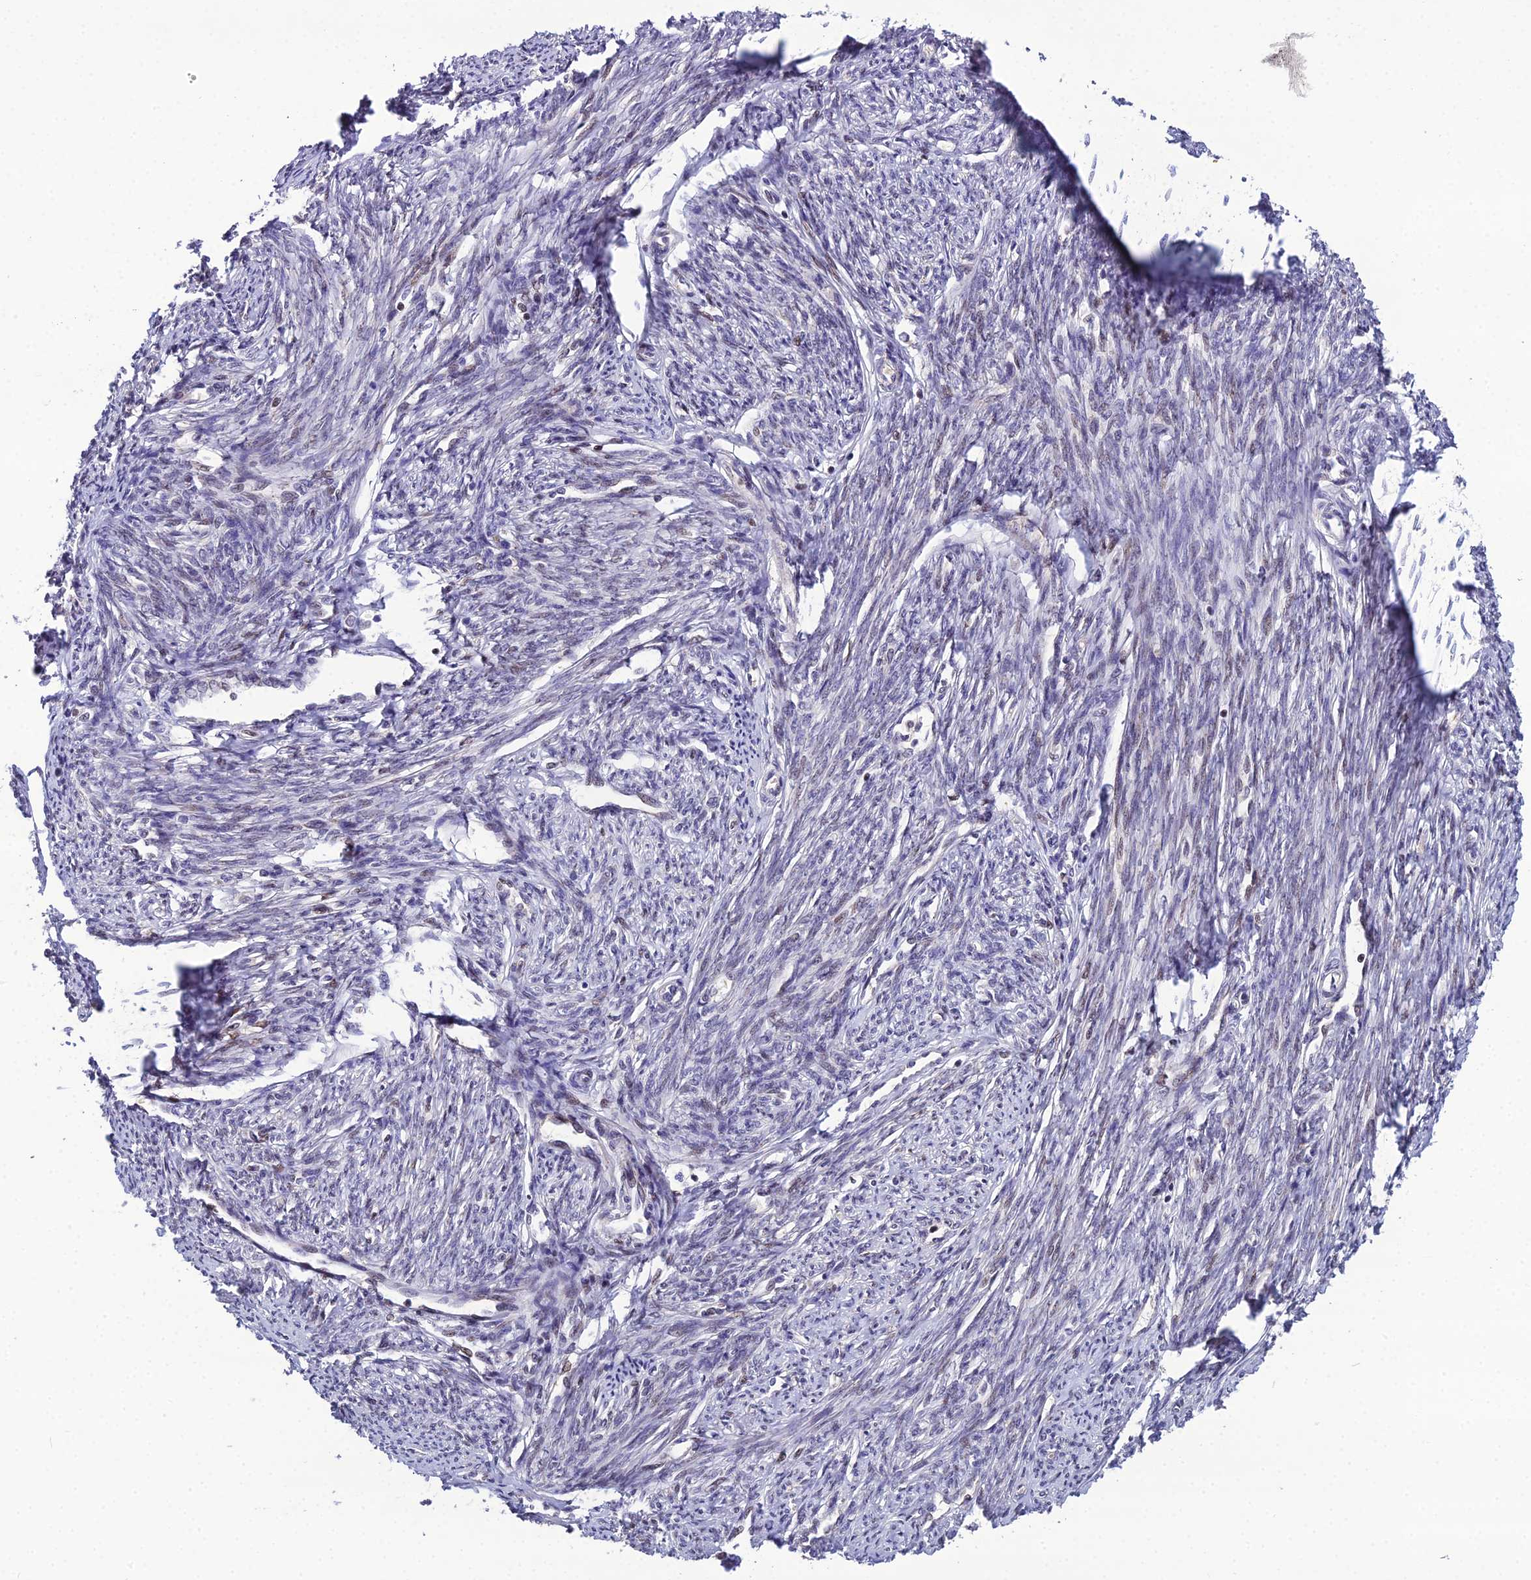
{"staining": {"intensity": "weak", "quantity": "25%-75%", "location": "cytoplasmic/membranous,nuclear"}, "tissue": "smooth muscle", "cell_type": "Smooth muscle cells", "image_type": "normal", "snomed": [{"axis": "morphology", "description": "Normal tissue, NOS"}, {"axis": "topography", "description": "Smooth muscle"}, {"axis": "topography", "description": "Uterus"}], "caption": "The image demonstrates immunohistochemical staining of benign smooth muscle. There is weak cytoplasmic/membranous,nuclear staining is present in approximately 25%-75% of smooth muscle cells.", "gene": "ARL2", "patient": {"sex": "female", "age": 59}}